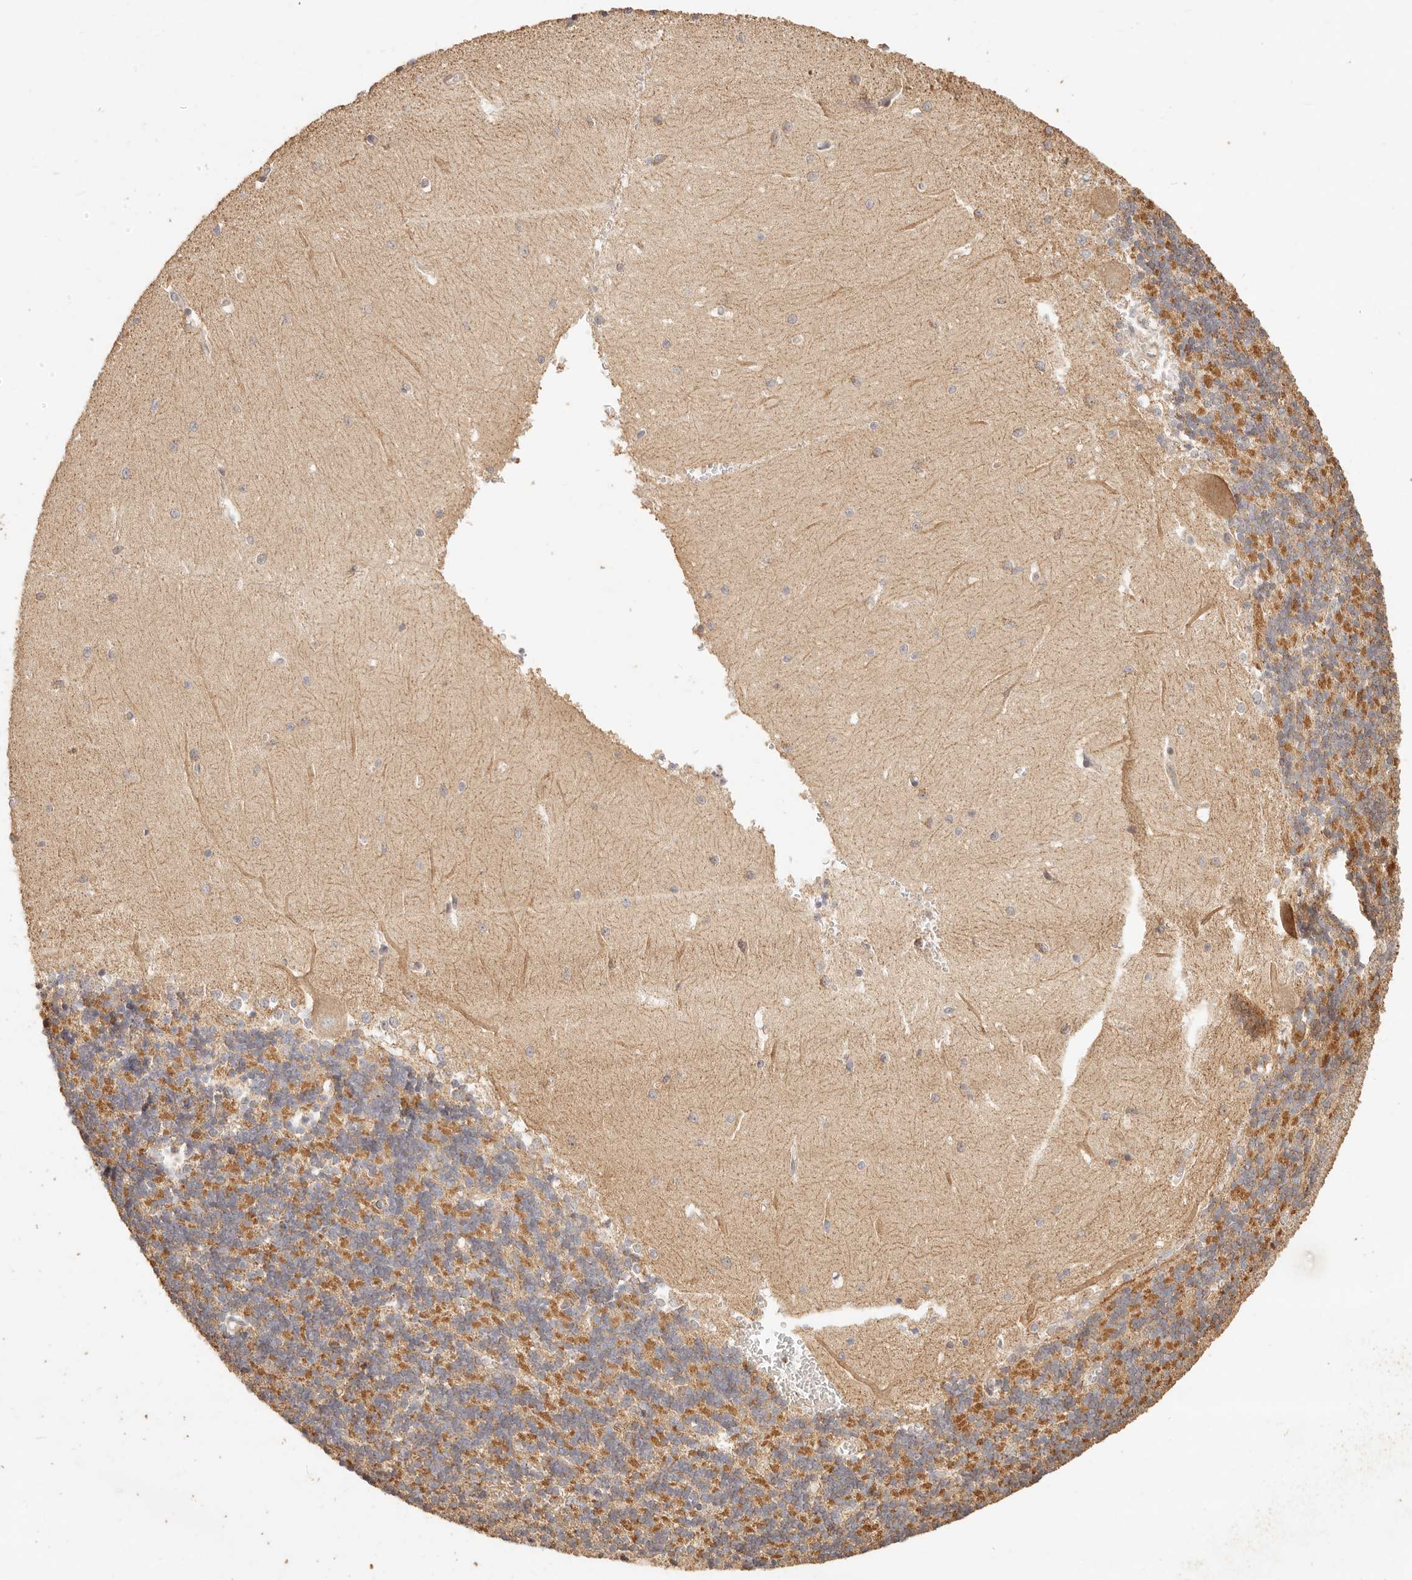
{"staining": {"intensity": "weak", "quantity": "<25%", "location": "cytoplasmic/membranous"}, "tissue": "cerebellum", "cell_type": "Cells in granular layer", "image_type": "normal", "snomed": [{"axis": "morphology", "description": "Normal tissue, NOS"}, {"axis": "topography", "description": "Cerebellum"}], "caption": "DAB (3,3'-diaminobenzidine) immunohistochemical staining of benign human cerebellum demonstrates no significant staining in cells in granular layer.", "gene": "PTPN22", "patient": {"sex": "male", "age": 37}}